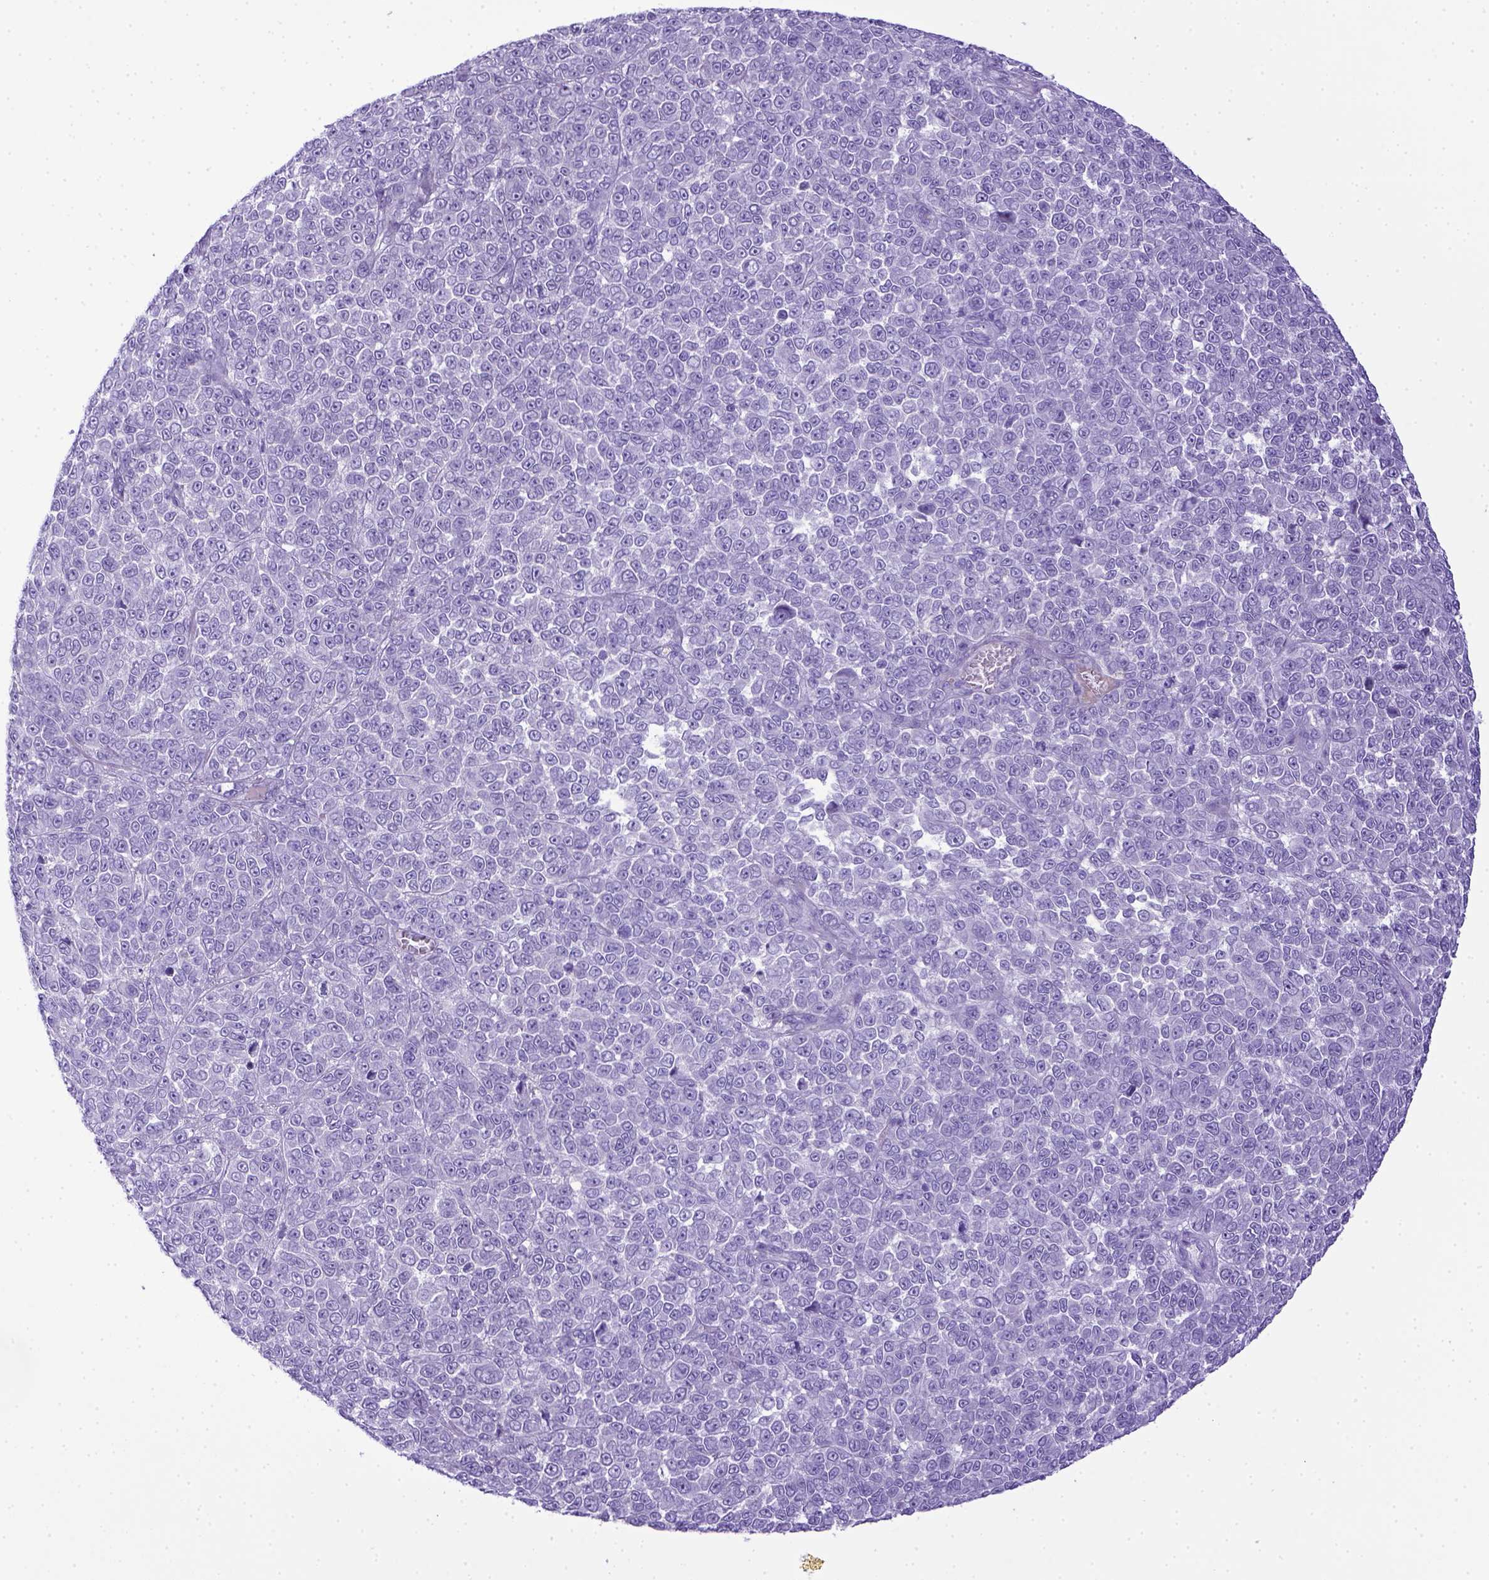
{"staining": {"intensity": "negative", "quantity": "none", "location": "none"}, "tissue": "melanoma", "cell_type": "Tumor cells", "image_type": "cancer", "snomed": [{"axis": "morphology", "description": "Malignant melanoma, NOS"}, {"axis": "topography", "description": "Skin"}], "caption": "This is an IHC photomicrograph of malignant melanoma. There is no expression in tumor cells.", "gene": "ITIH4", "patient": {"sex": "female", "age": 95}}